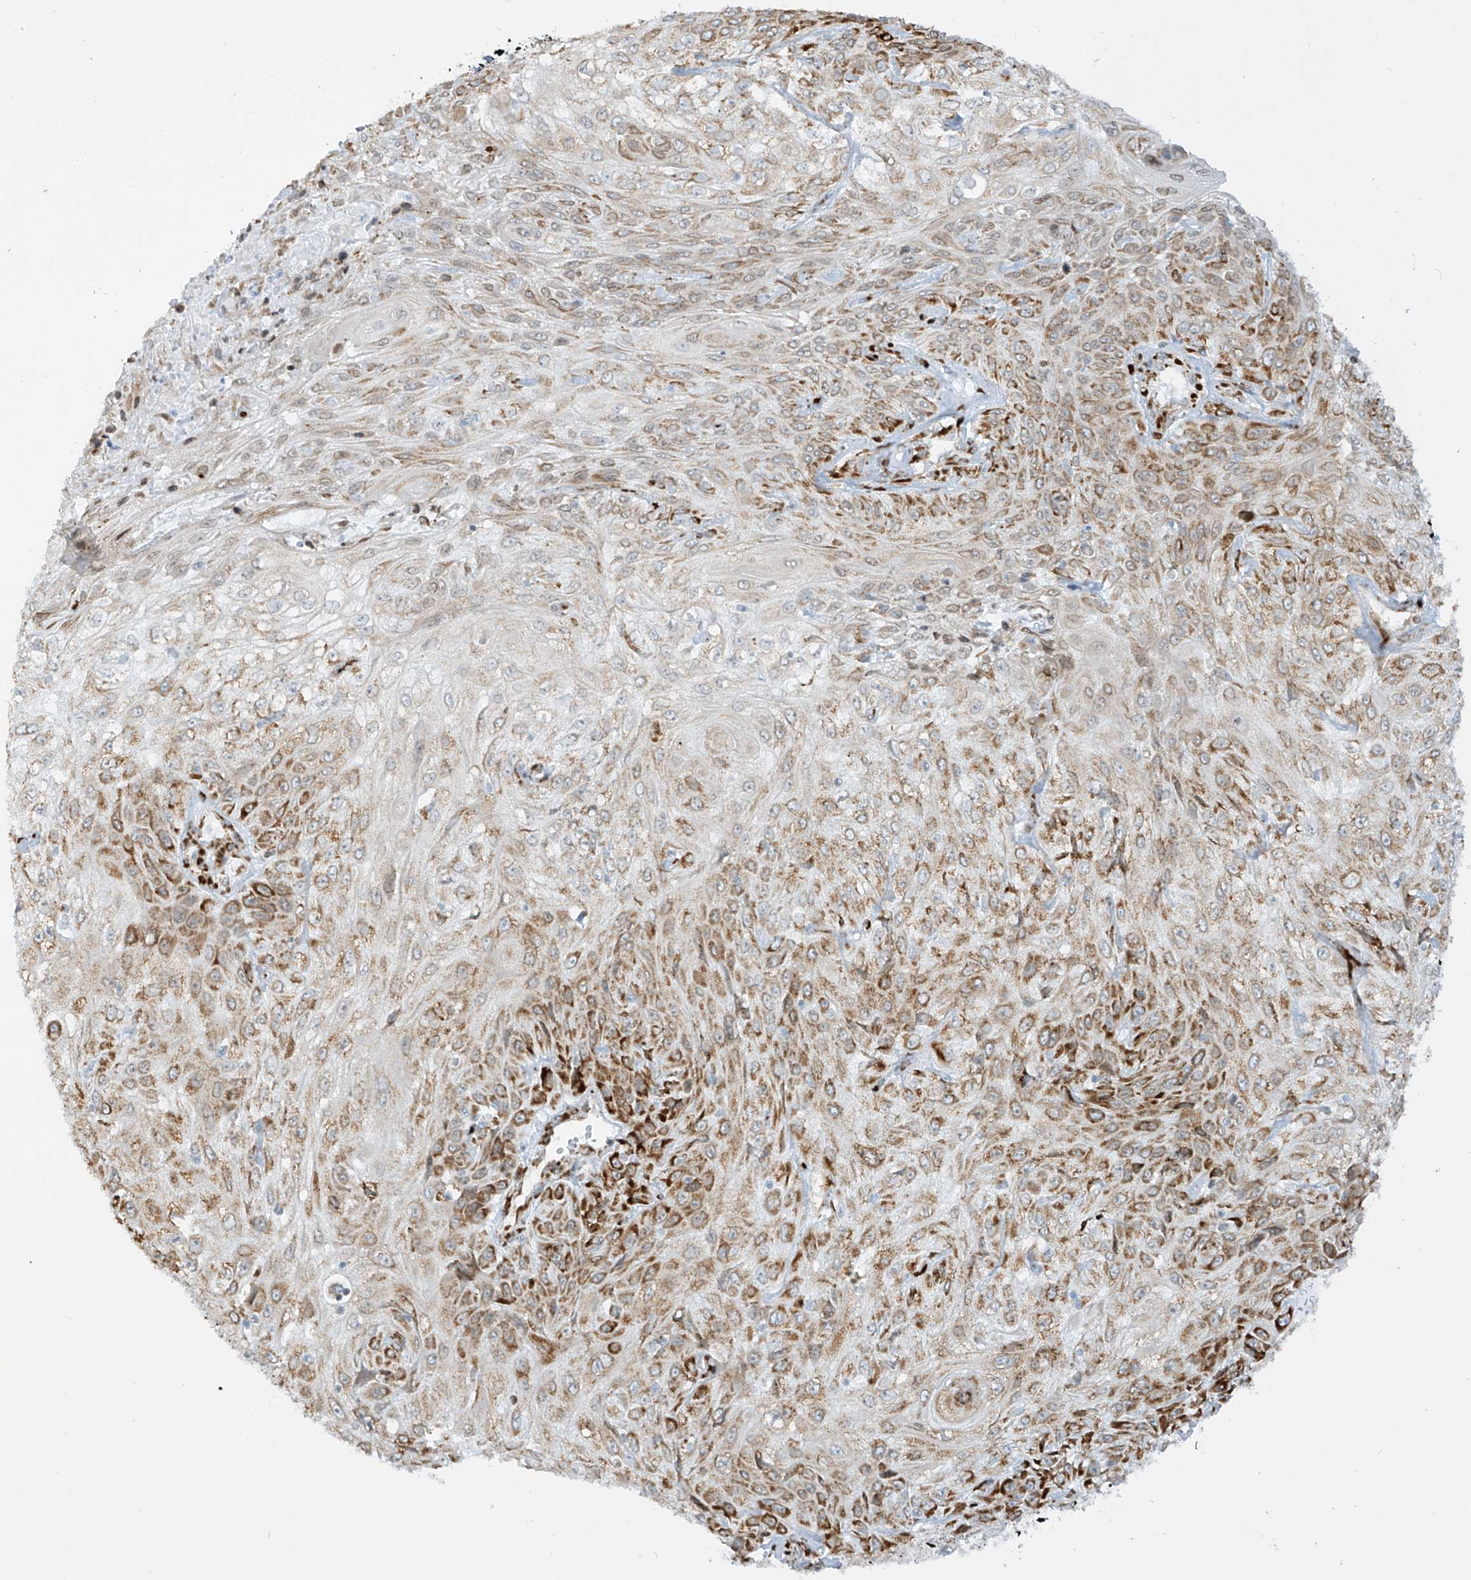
{"staining": {"intensity": "strong", "quantity": "25%-75%", "location": "cytoplasmic/membranous"}, "tissue": "skin cancer", "cell_type": "Tumor cells", "image_type": "cancer", "snomed": [{"axis": "morphology", "description": "Squamous cell carcinoma, NOS"}, {"axis": "morphology", "description": "Squamous cell carcinoma, metastatic, NOS"}, {"axis": "topography", "description": "Skin"}, {"axis": "topography", "description": "Lymph node"}], "caption": "Approximately 25%-75% of tumor cells in skin cancer (squamous cell carcinoma) reveal strong cytoplasmic/membranous protein positivity as visualized by brown immunohistochemical staining.", "gene": "LRRC59", "patient": {"sex": "male", "age": 75}}